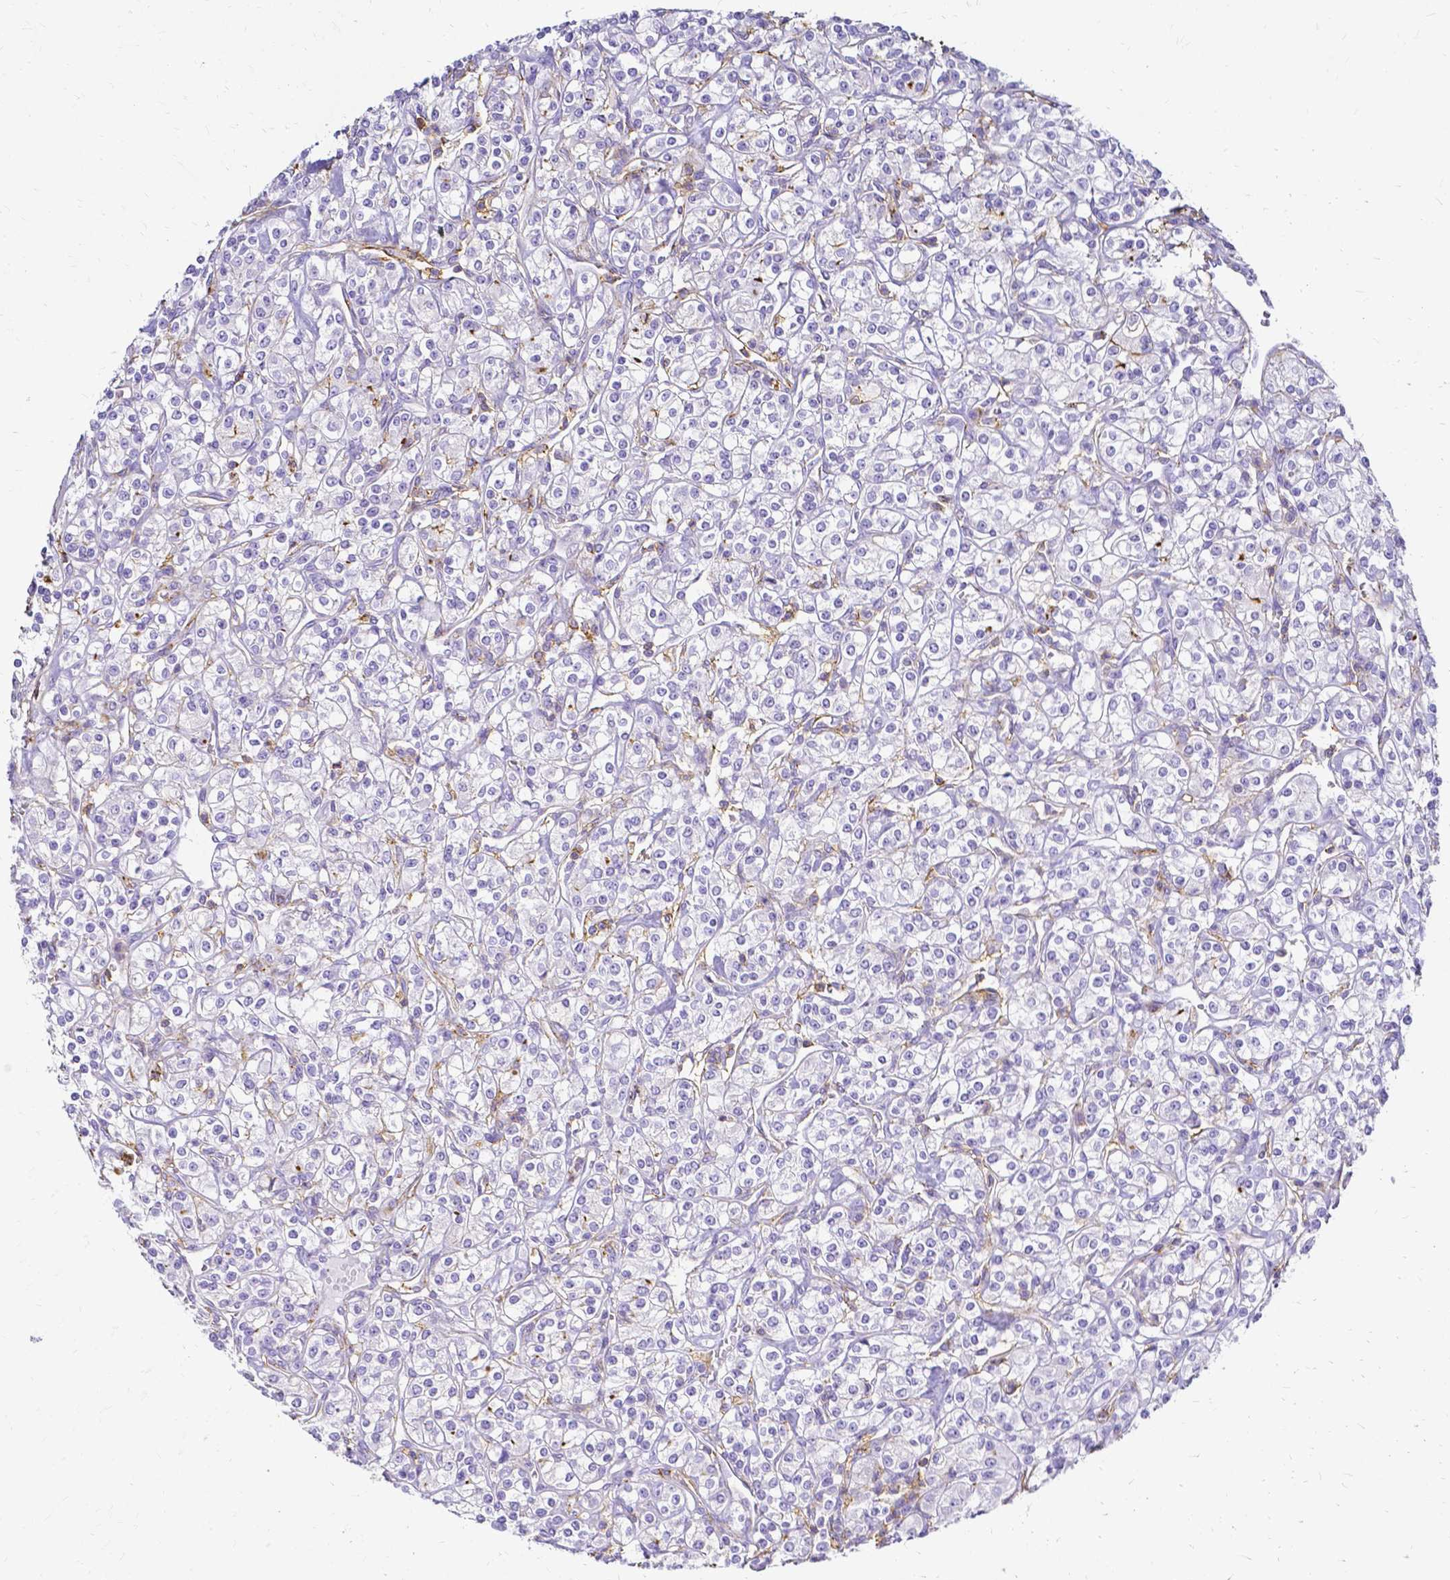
{"staining": {"intensity": "negative", "quantity": "none", "location": "none"}, "tissue": "renal cancer", "cell_type": "Tumor cells", "image_type": "cancer", "snomed": [{"axis": "morphology", "description": "Adenocarcinoma, NOS"}, {"axis": "topography", "description": "Kidney"}], "caption": "A high-resolution image shows immunohistochemistry (IHC) staining of adenocarcinoma (renal), which demonstrates no significant positivity in tumor cells.", "gene": "HSPA12A", "patient": {"sex": "male", "age": 77}}